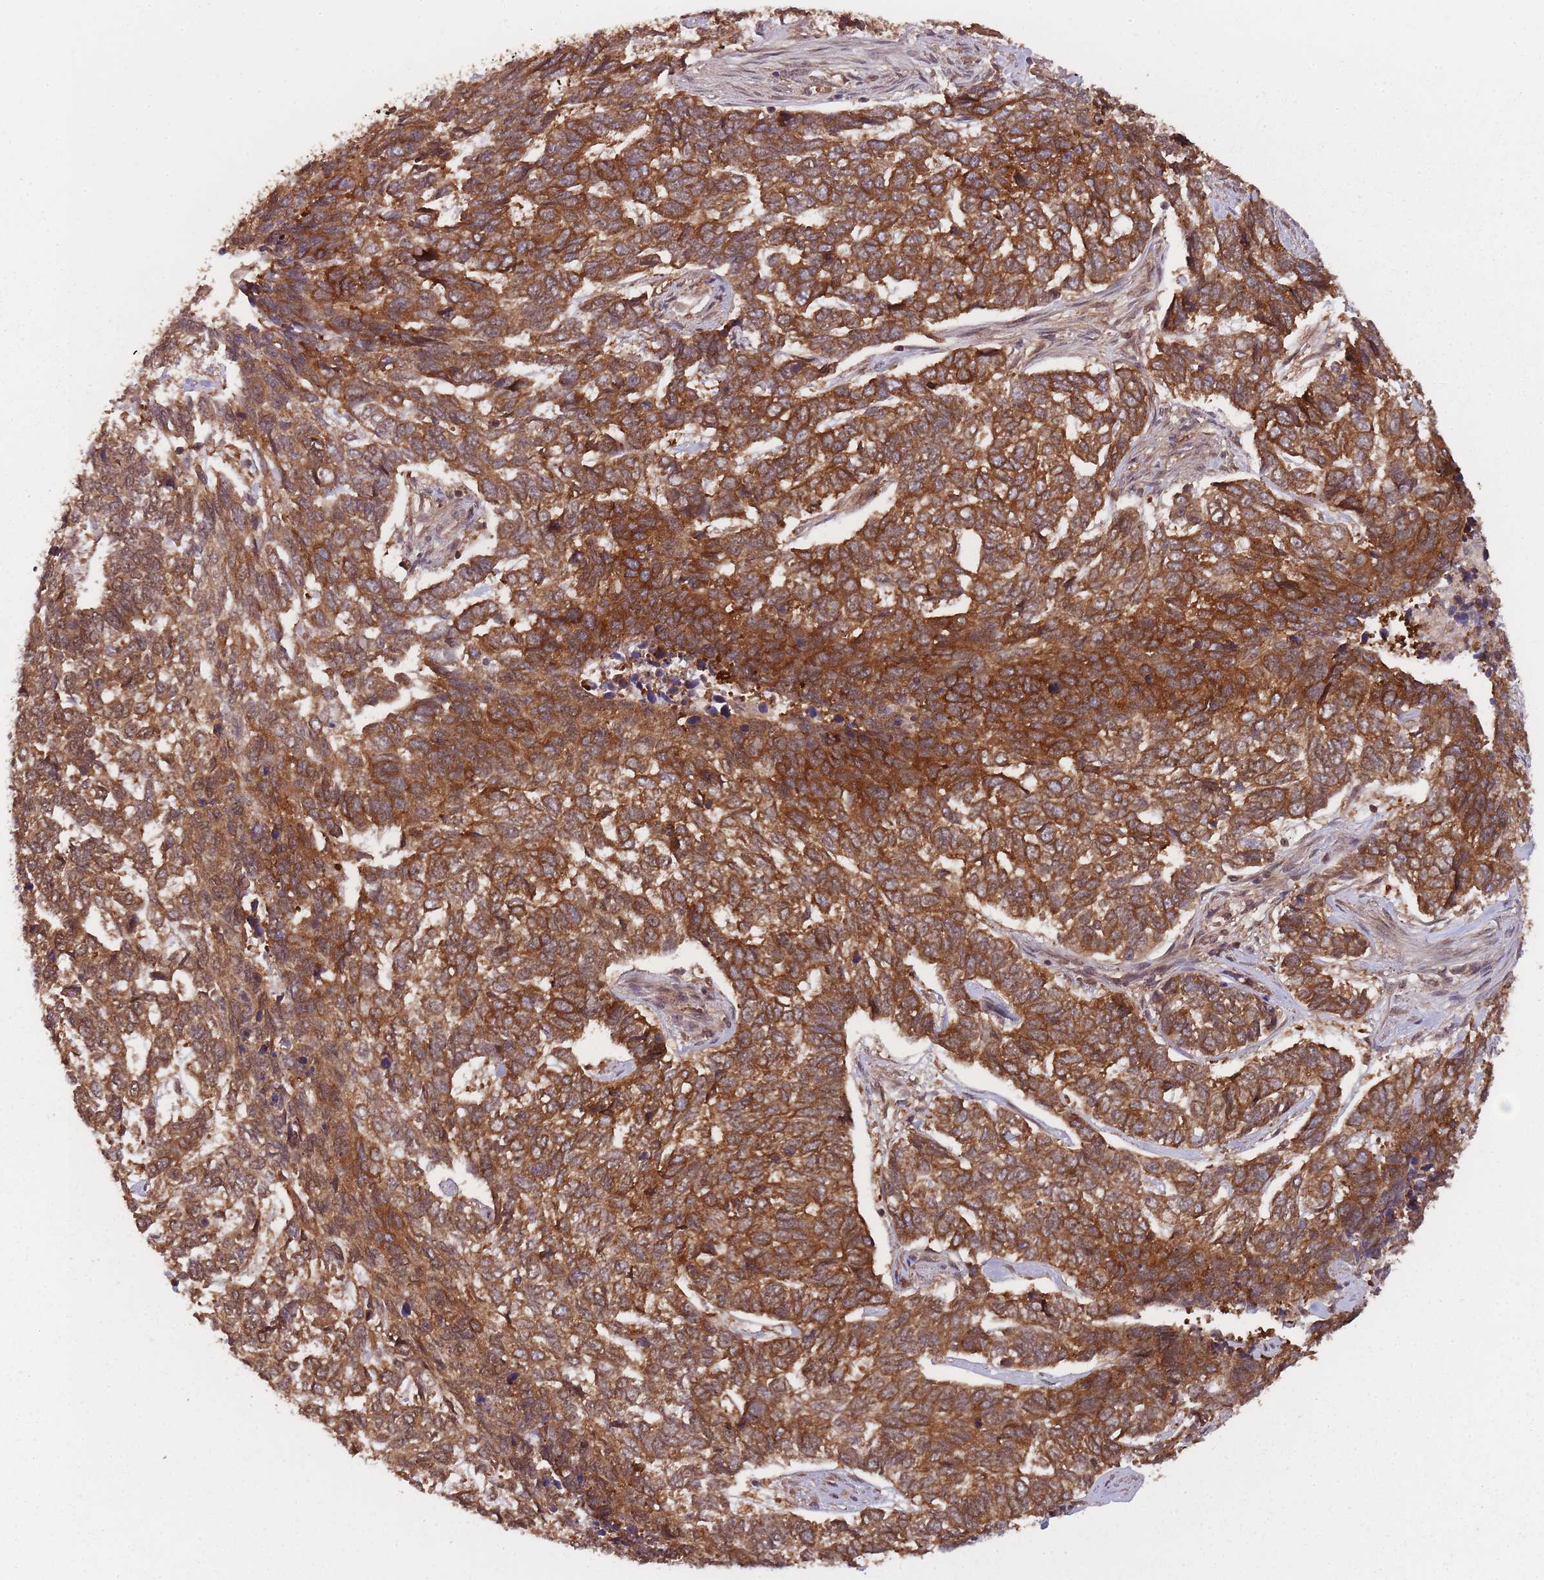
{"staining": {"intensity": "strong", "quantity": ">75%", "location": "cytoplasmic/membranous,nuclear"}, "tissue": "skin cancer", "cell_type": "Tumor cells", "image_type": "cancer", "snomed": [{"axis": "morphology", "description": "Basal cell carcinoma"}, {"axis": "topography", "description": "Skin"}], "caption": "Immunohistochemical staining of skin cancer (basal cell carcinoma) displays high levels of strong cytoplasmic/membranous and nuclear staining in approximately >75% of tumor cells.", "gene": "PPP6R3", "patient": {"sex": "female", "age": 65}}